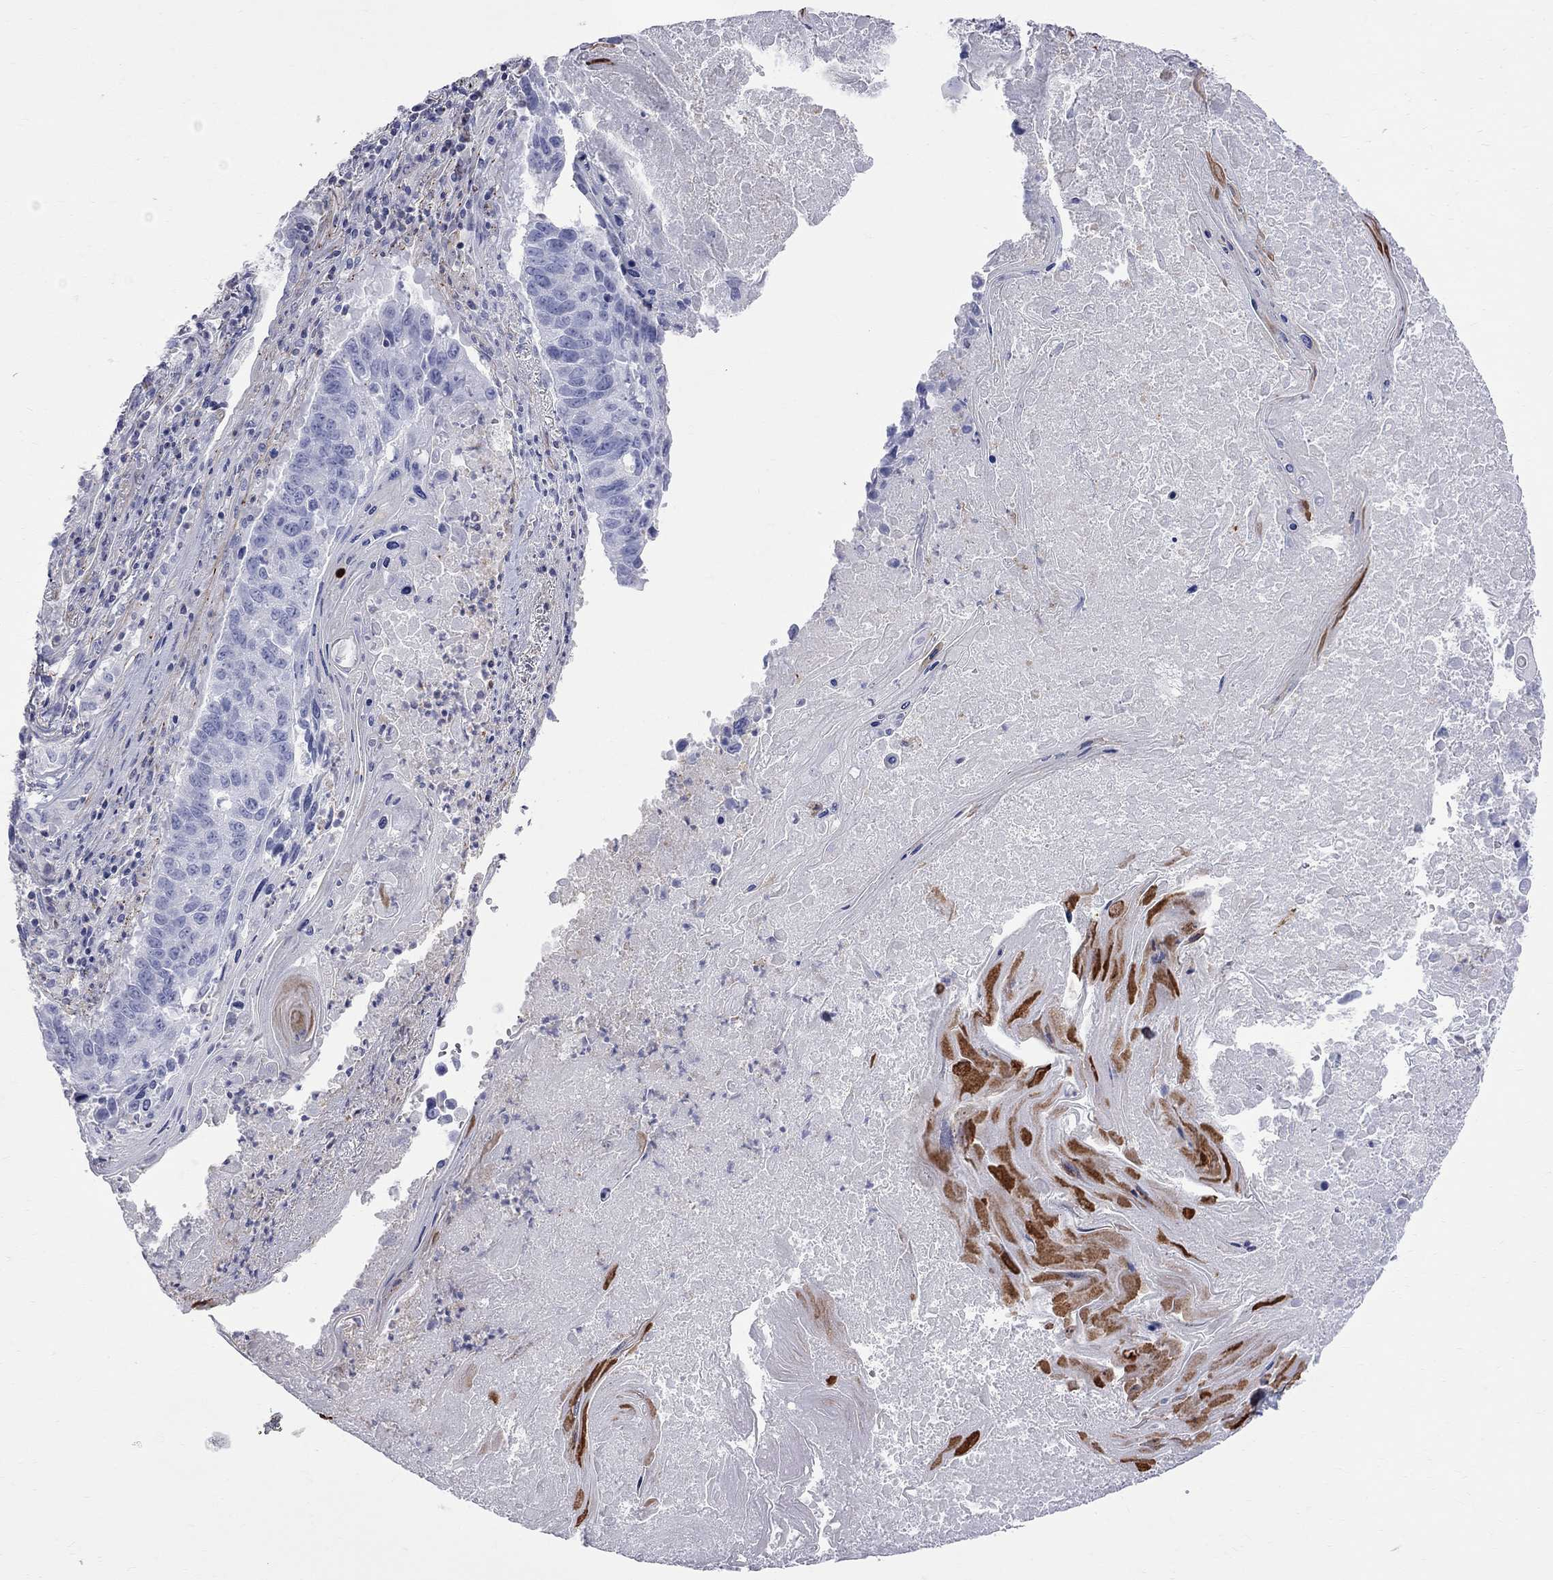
{"staining": {"intensity": "negative", "quantity": "none", "location": "none"}, "tissue": "lung cancer", "cell_type": "Tumor cells", "image_type": "cancer", "snomed": [{"axis": "morphology", "description": "Squamous cell carcinoma, NOS"}, {"axis": "topography", "description": "Lung"}], "caption": "IHC of human lung squamous cell carcinoma shows no staining in tumor cells.", "gene": "S100A3", "patient": {"sex": "male", "age": 73}}